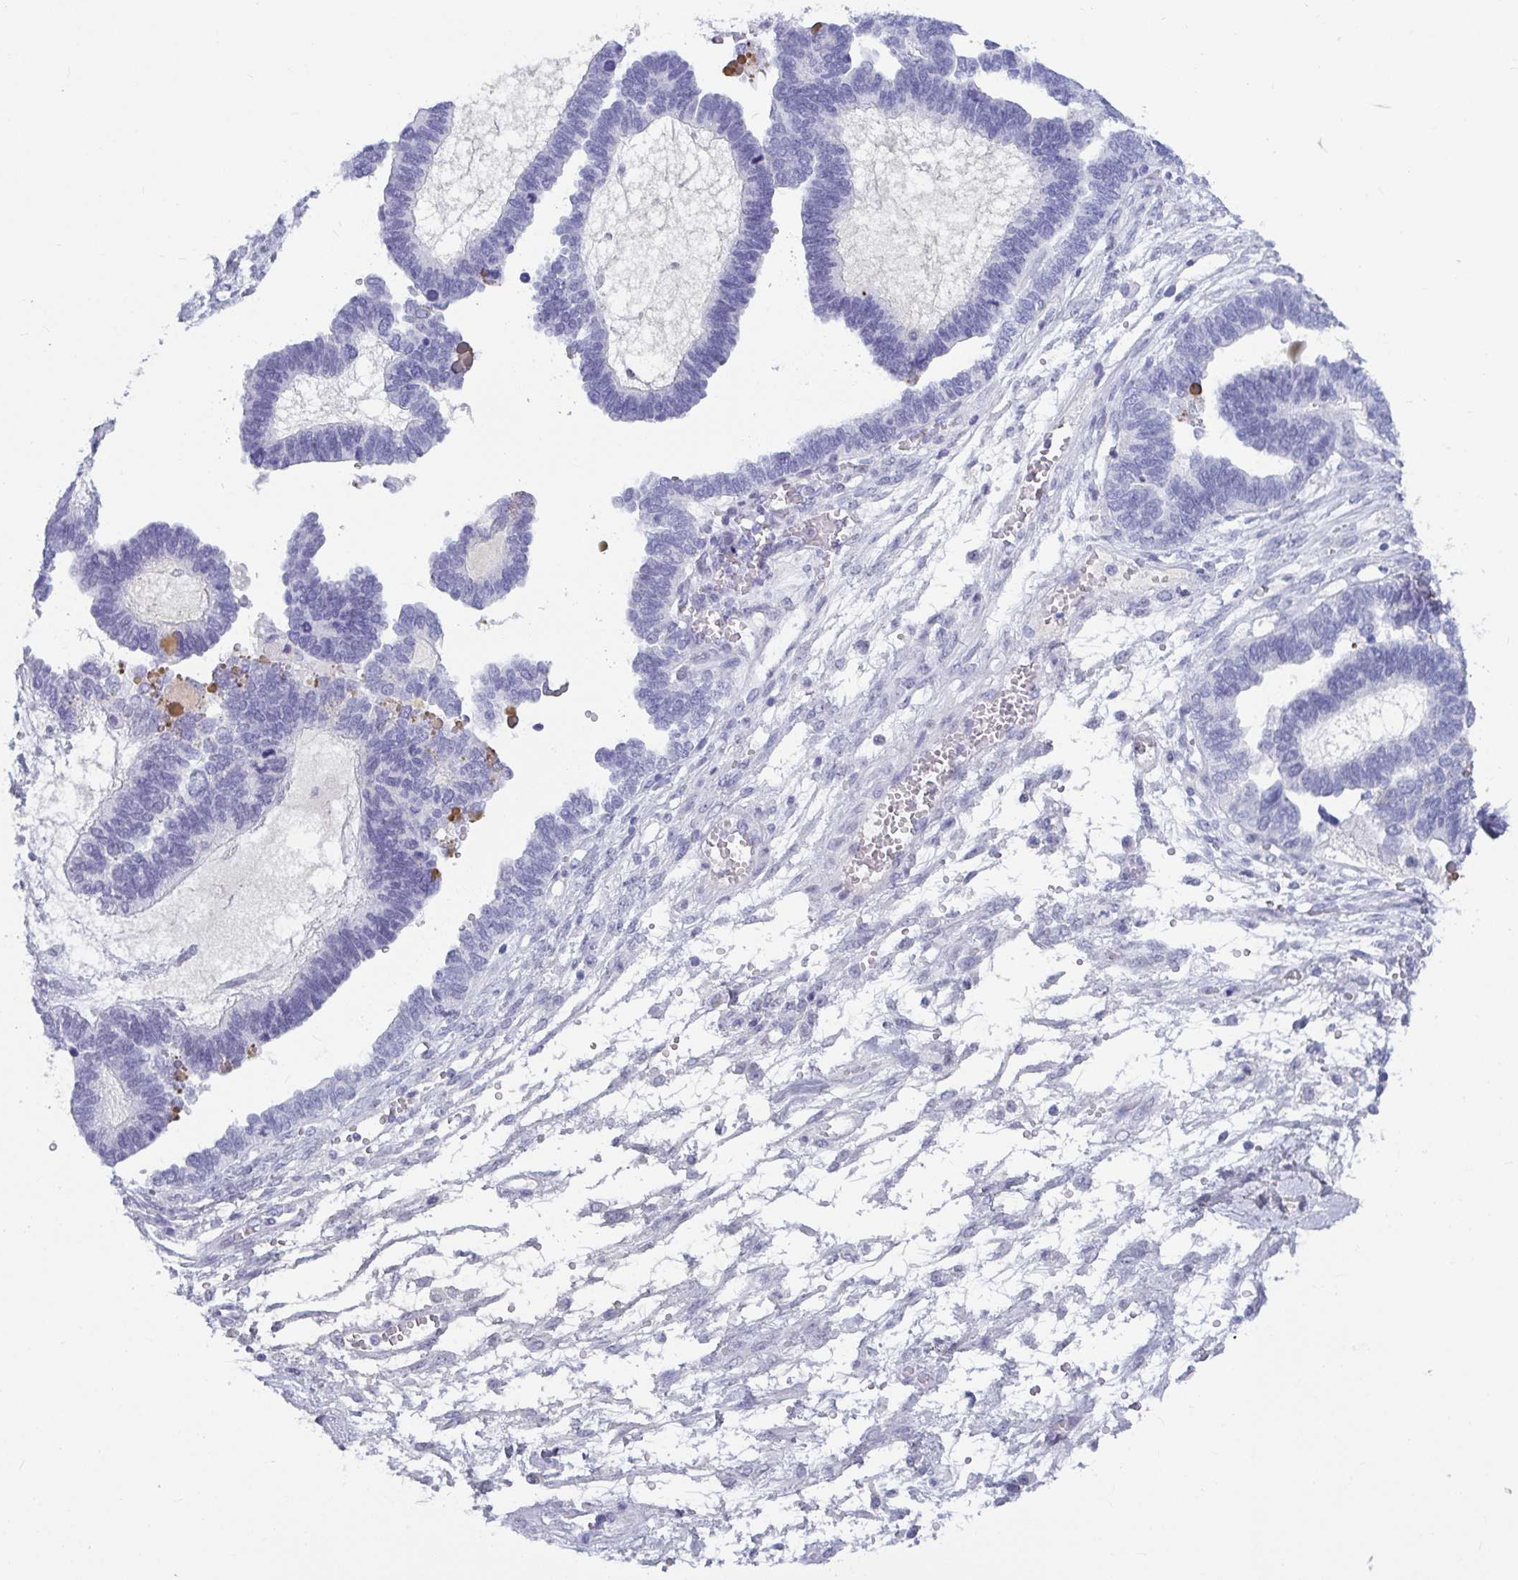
{"staining": {"intensity": "negative", "quantity": "none", "location": "none"}, "tissue": "ovarian cancer", "cell_type": "Tumor cells", "image_type": "cancer", "snomed": [{"axis": "morphology", "description": "Cystadenocarcinoma, serous, NOS"}, {"axis": "topography", "description": "Ovary"}], "caption": "This is an immunohistochemistry image of human serous cystadenocarcinoma (ovarian). There is no expression in tumor cells.", "gene": "NPY", "patient": {"sex": "female", "age": 51}}